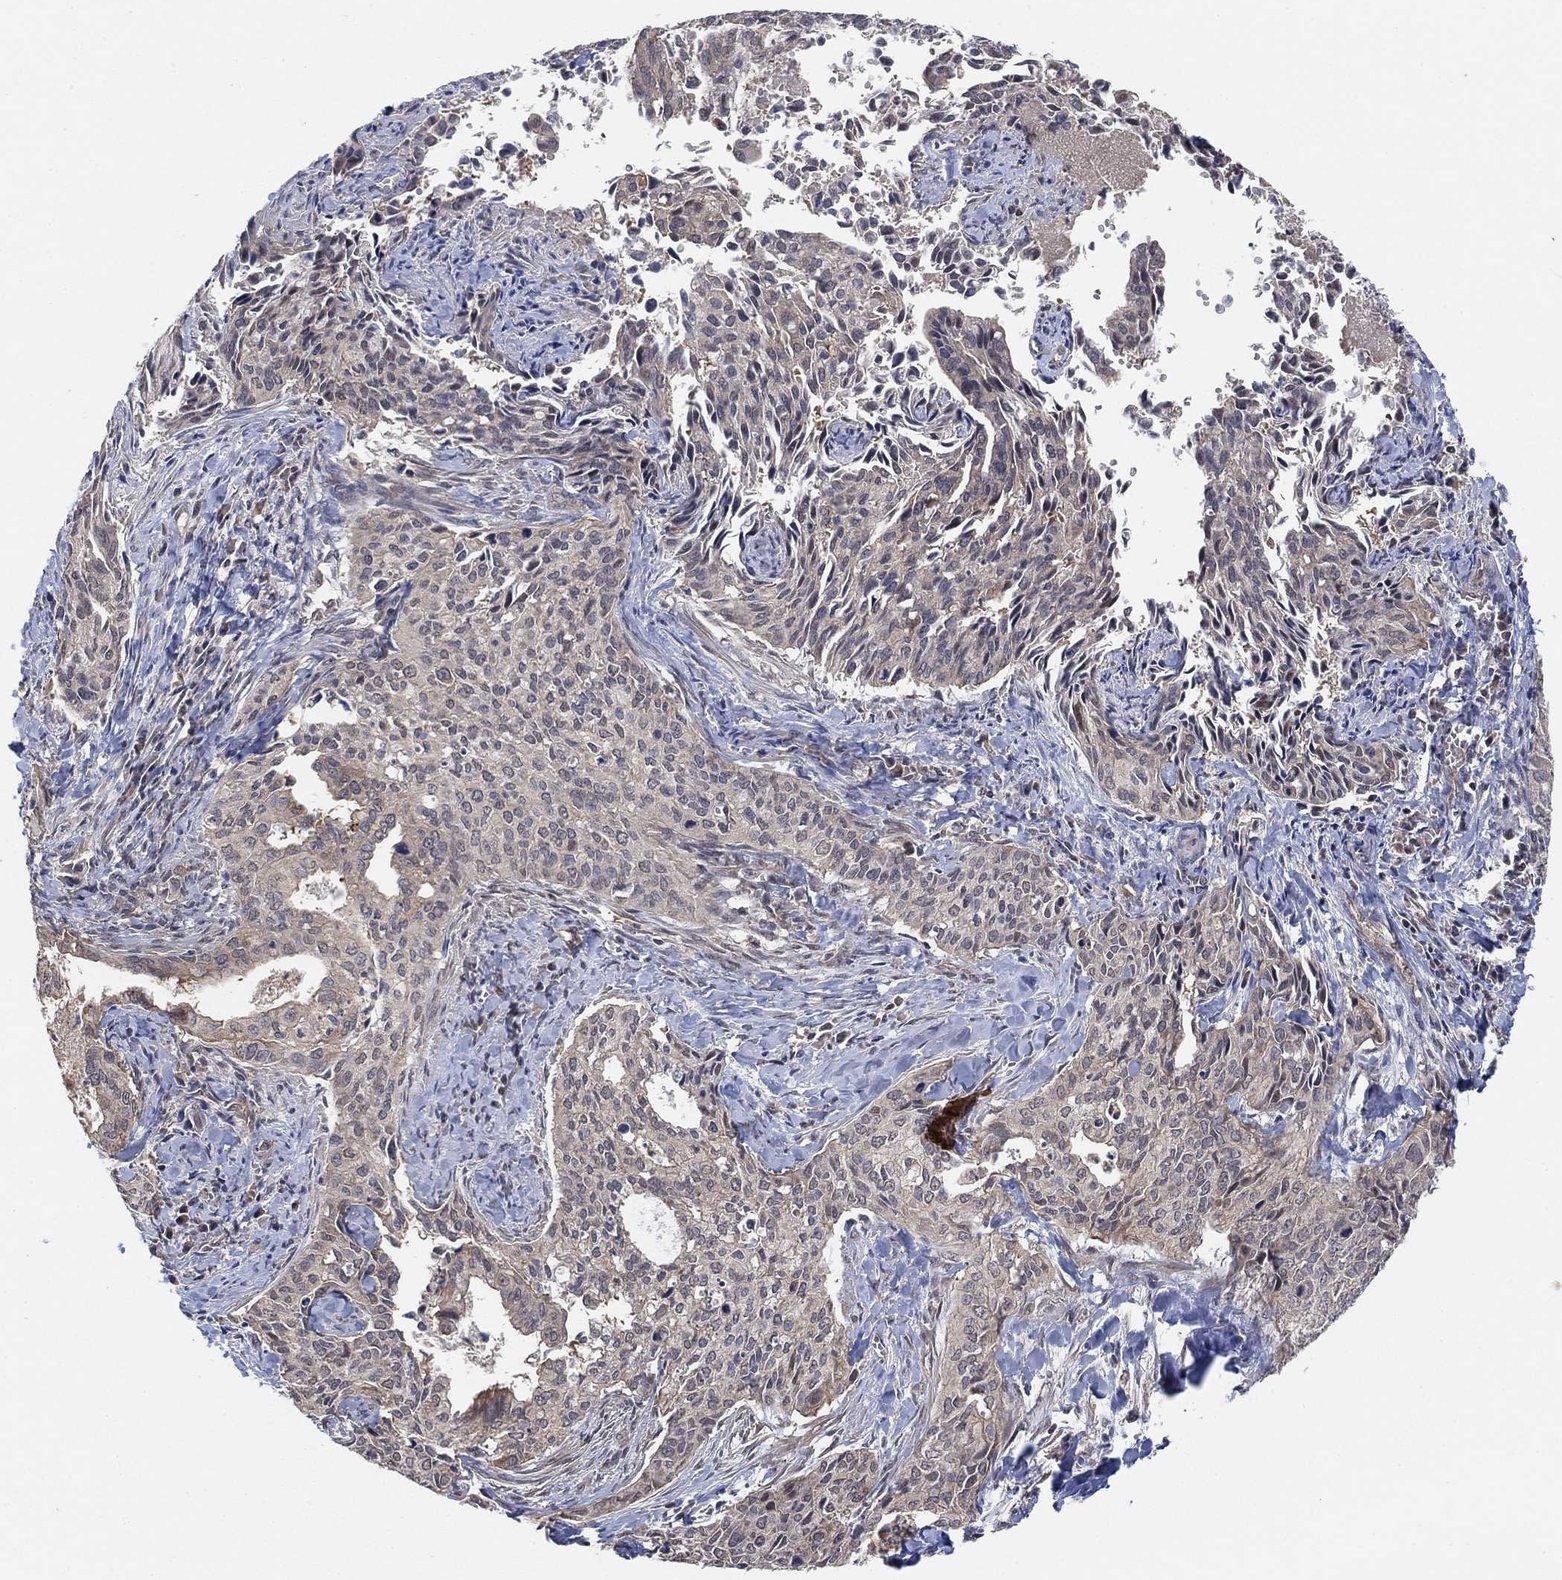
{"staining": {"intensity": "negative", "quantity": "none", "location": "none"}, "tissue": "cervical cancer", "cell_type": "Tumor cells", "image_type": "cancer", "snomed": [{"axis": "morphology", "description": "Squamous cell carcinoma, NOS"}, {"axis": "topography", "description": "Cervix"}], "caption": "This is a histopathology image of IHC staining of cervical cancer, which shows no expression in tumor cells.", "gene": "CCDC43", "patient": {"sex": "female", "age": 29}}